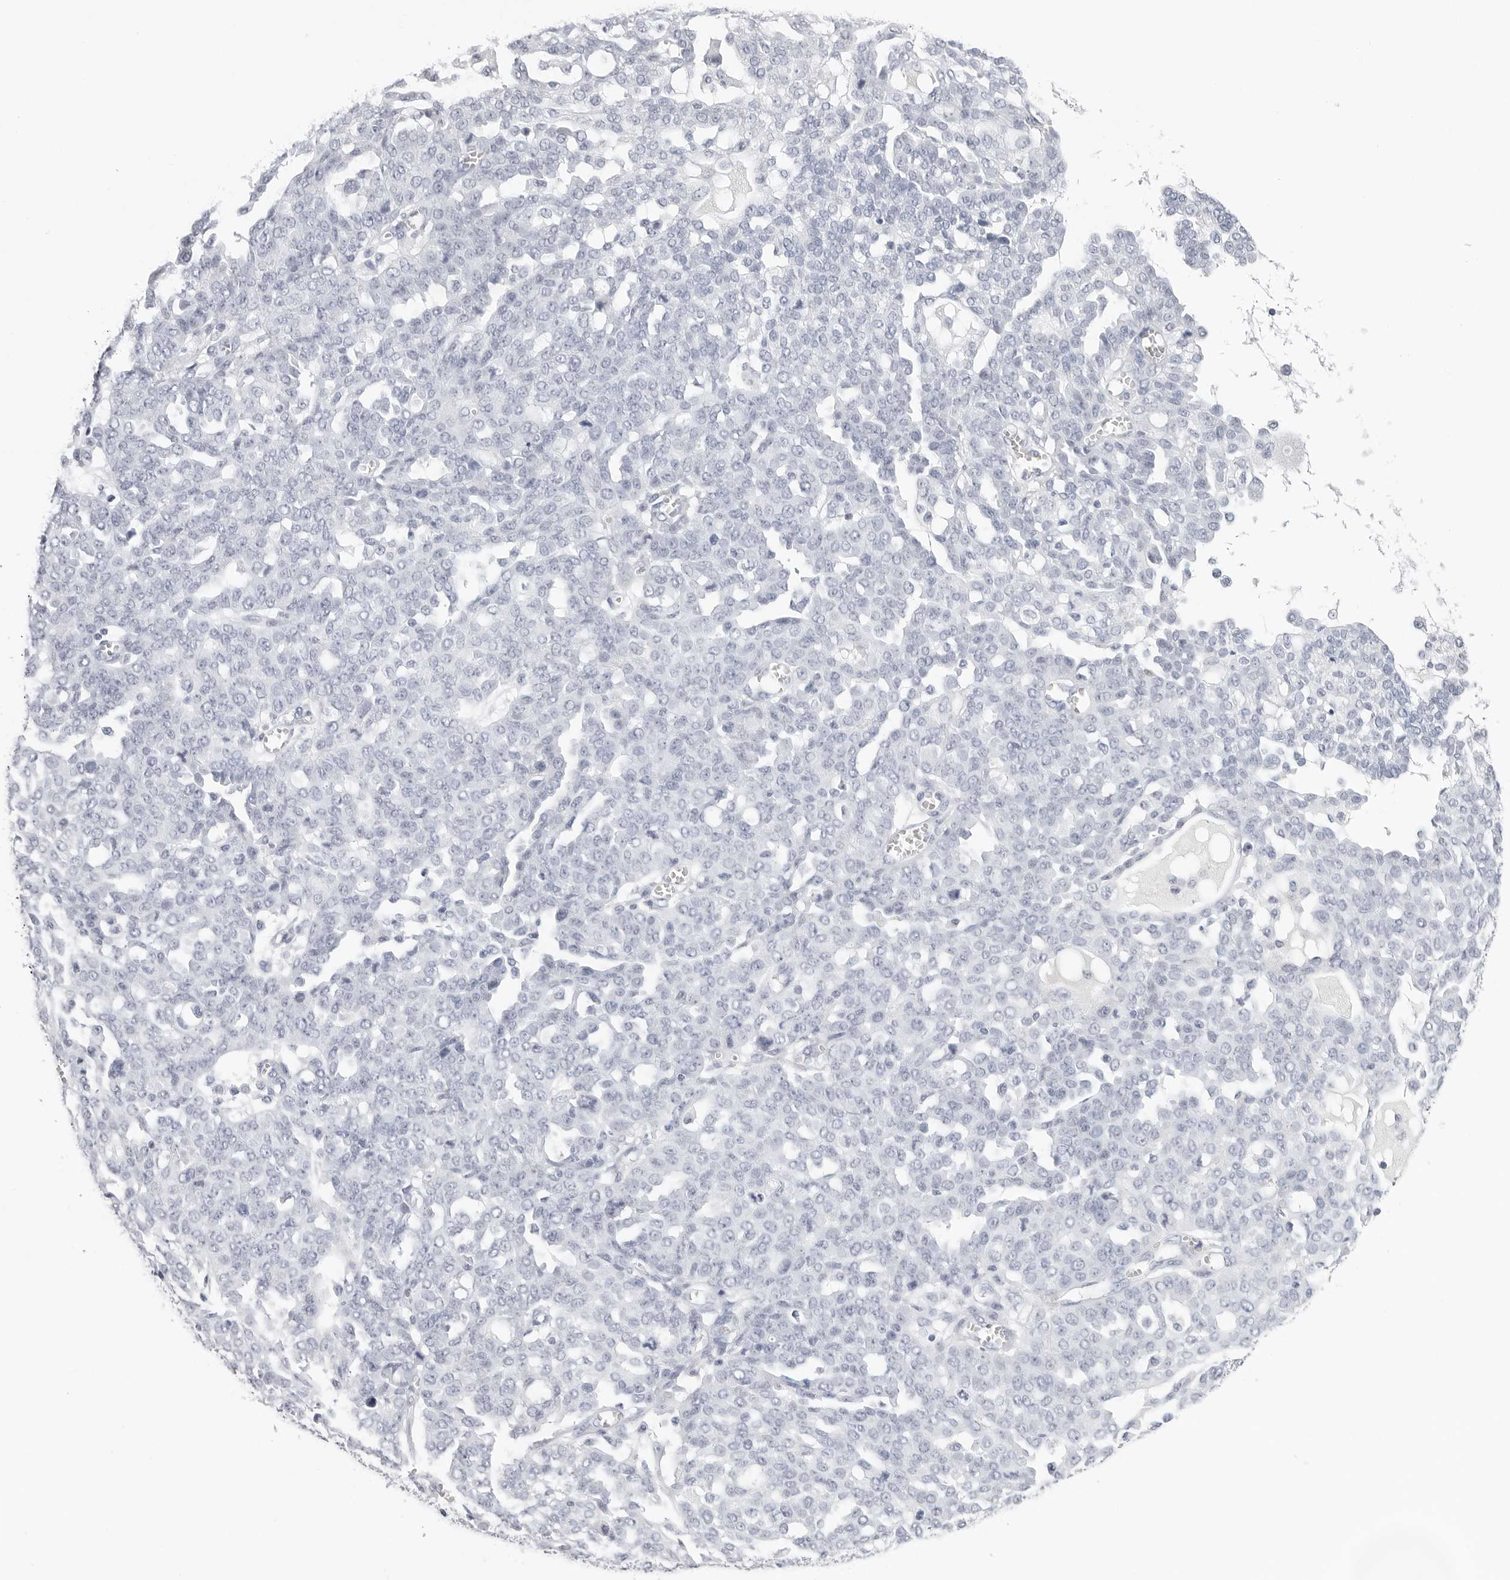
{"staining": {"intensity": "negative", "quantity": "none", "location": "none"}, "tissue": "ovarian cancer", "cell_type": "Tumor cells", "image_type": "cancer", "snomed": [{"axis": "morphology", "description": "Cystadenocarcinoma, serous, NOS"}, {"axis": "topography", "description": "Soft tissue"}, {"axis": "topography", "description": "Ovary"}], "caption": "Immunohistochemistry micrograph of ovarian cancer stained for a protein (brown), which shows no positivity in tumor cells.", "gene": "CST5", "patient": {"sex": "female", "age": 57}}